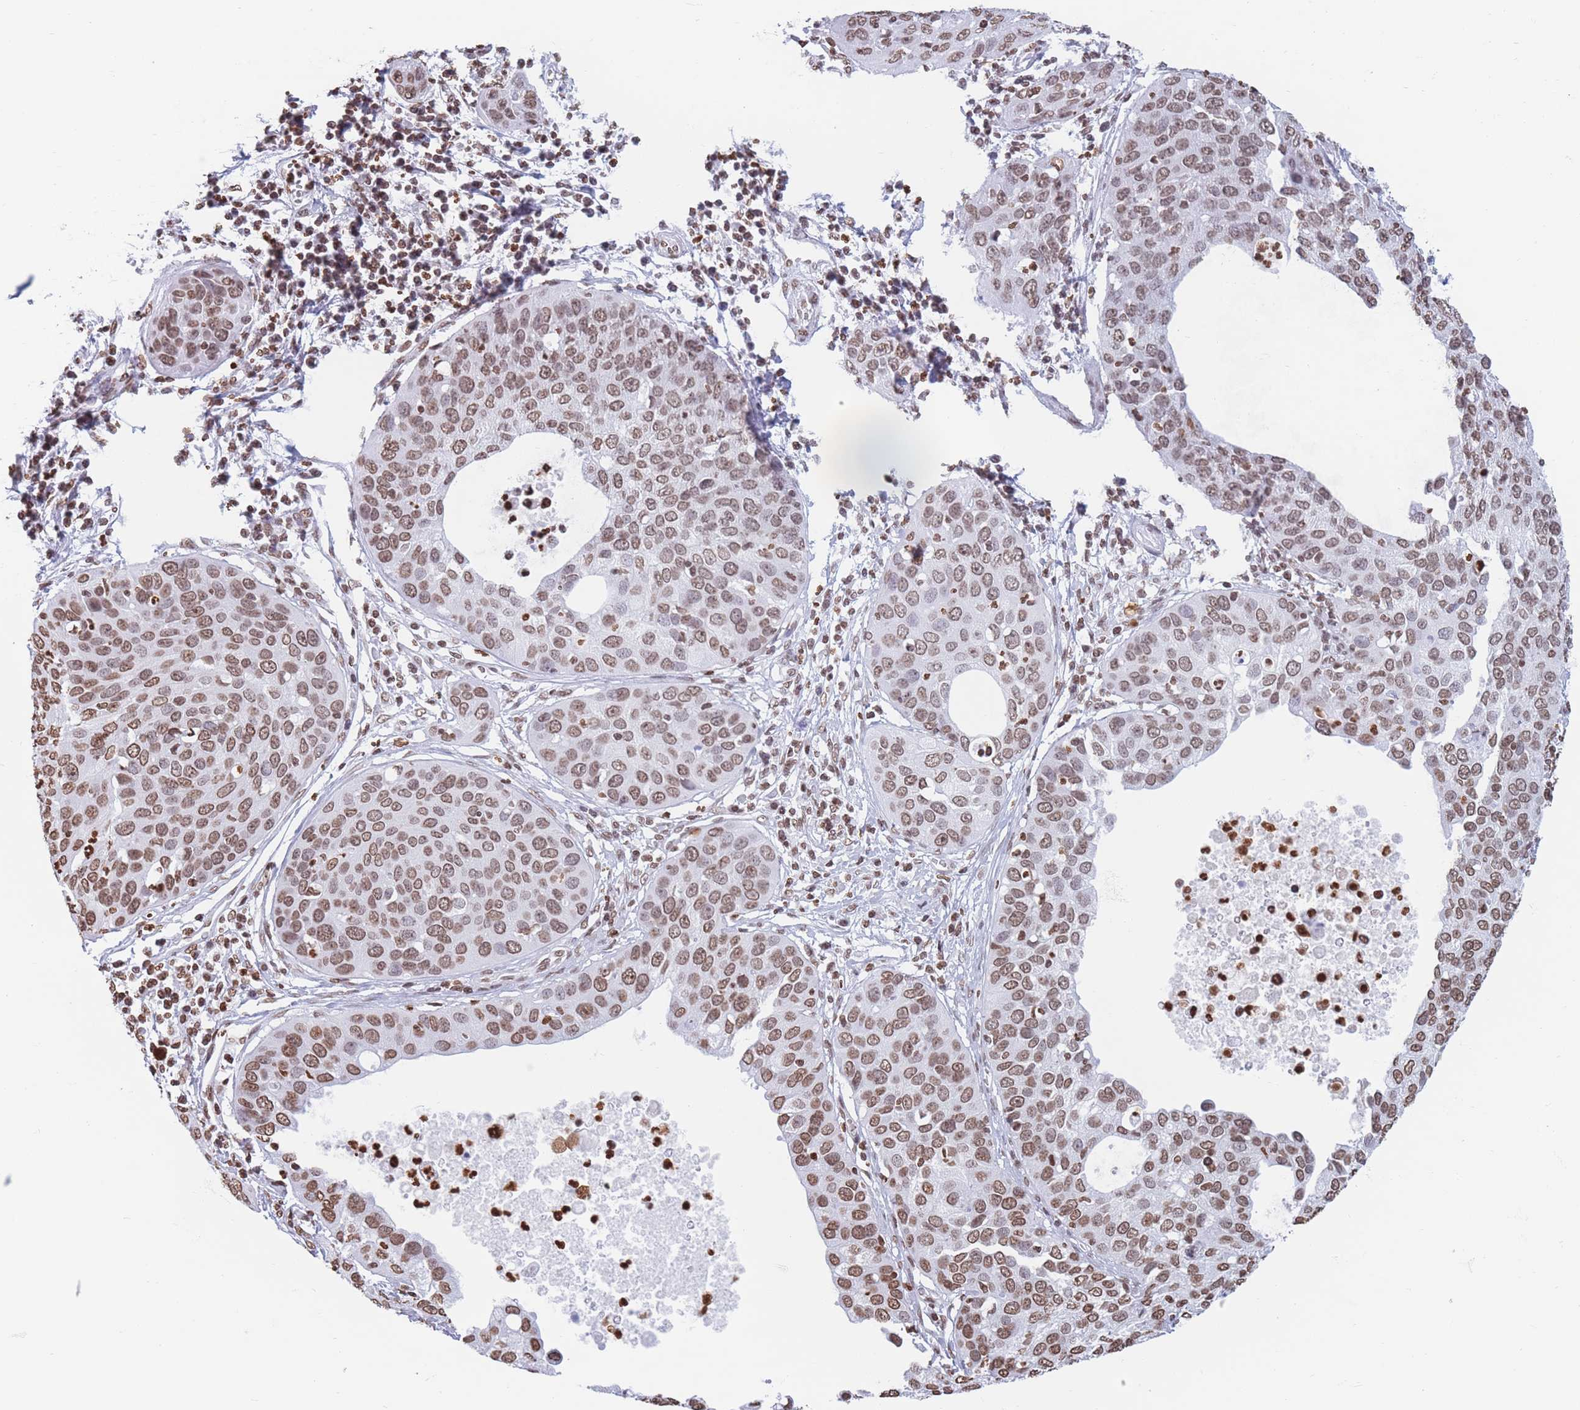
{"staining": {"intensity": "moderate", "quantity": ">75%", "location": "nuclear"}, "tissue": "cervical cancer", "cell_type": "Tumor cells", "image_type": "cancer", "snomed": [{"axis": "morphology", "description": "Squamous cell carcinoma, NOS"}, {"axis": "topography", "description": "Cervix"}], "caption": "High-power microscopy captured an immunohistochemistry (IHC) histopathology image of cervical cancer, revealing moderate nuclear staining in approximately >75% of tumor cells.", "gene": "RYK", "patient": {"sex": "female", "age": 36}}